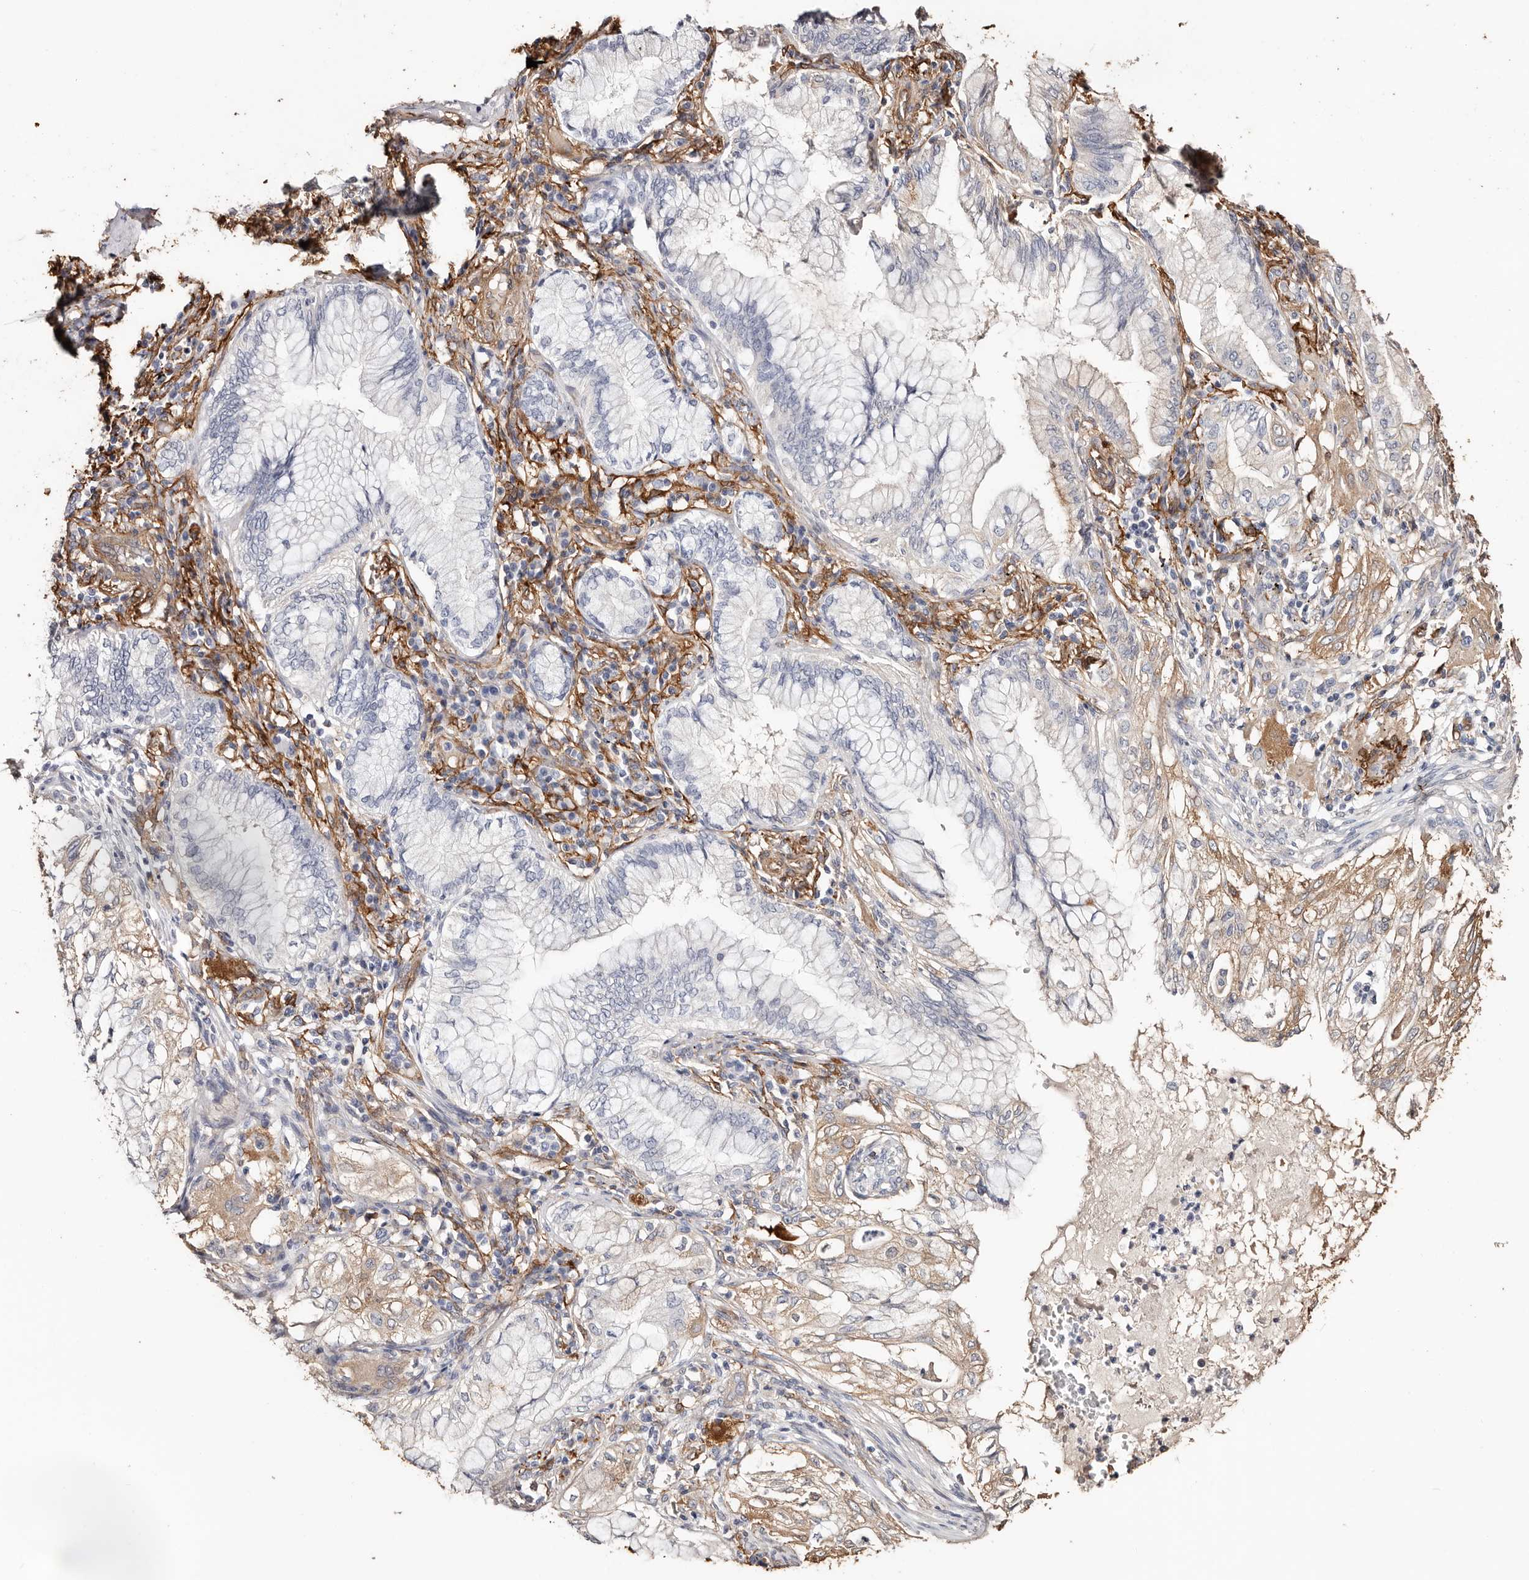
{"staining": {"intensity": "negative", "quantity": "none", "location": "none"}, "tissue": "lung cancer", "cell_type": "Tumor cells", "image_type": "cancer", "snomed": [{"axis": "morphology", "description": "Adenocarcinoma, NOS"}, {"axis": "topography", "description": "Lung"}], "caption": "A high-resolution micrograph shows immunohistochemistry staining of lung adenocarcinoma, which displays no significant staining in tumor cells.", "gene": "TGM2", "patient": {"sex": "female", "age": 70}}